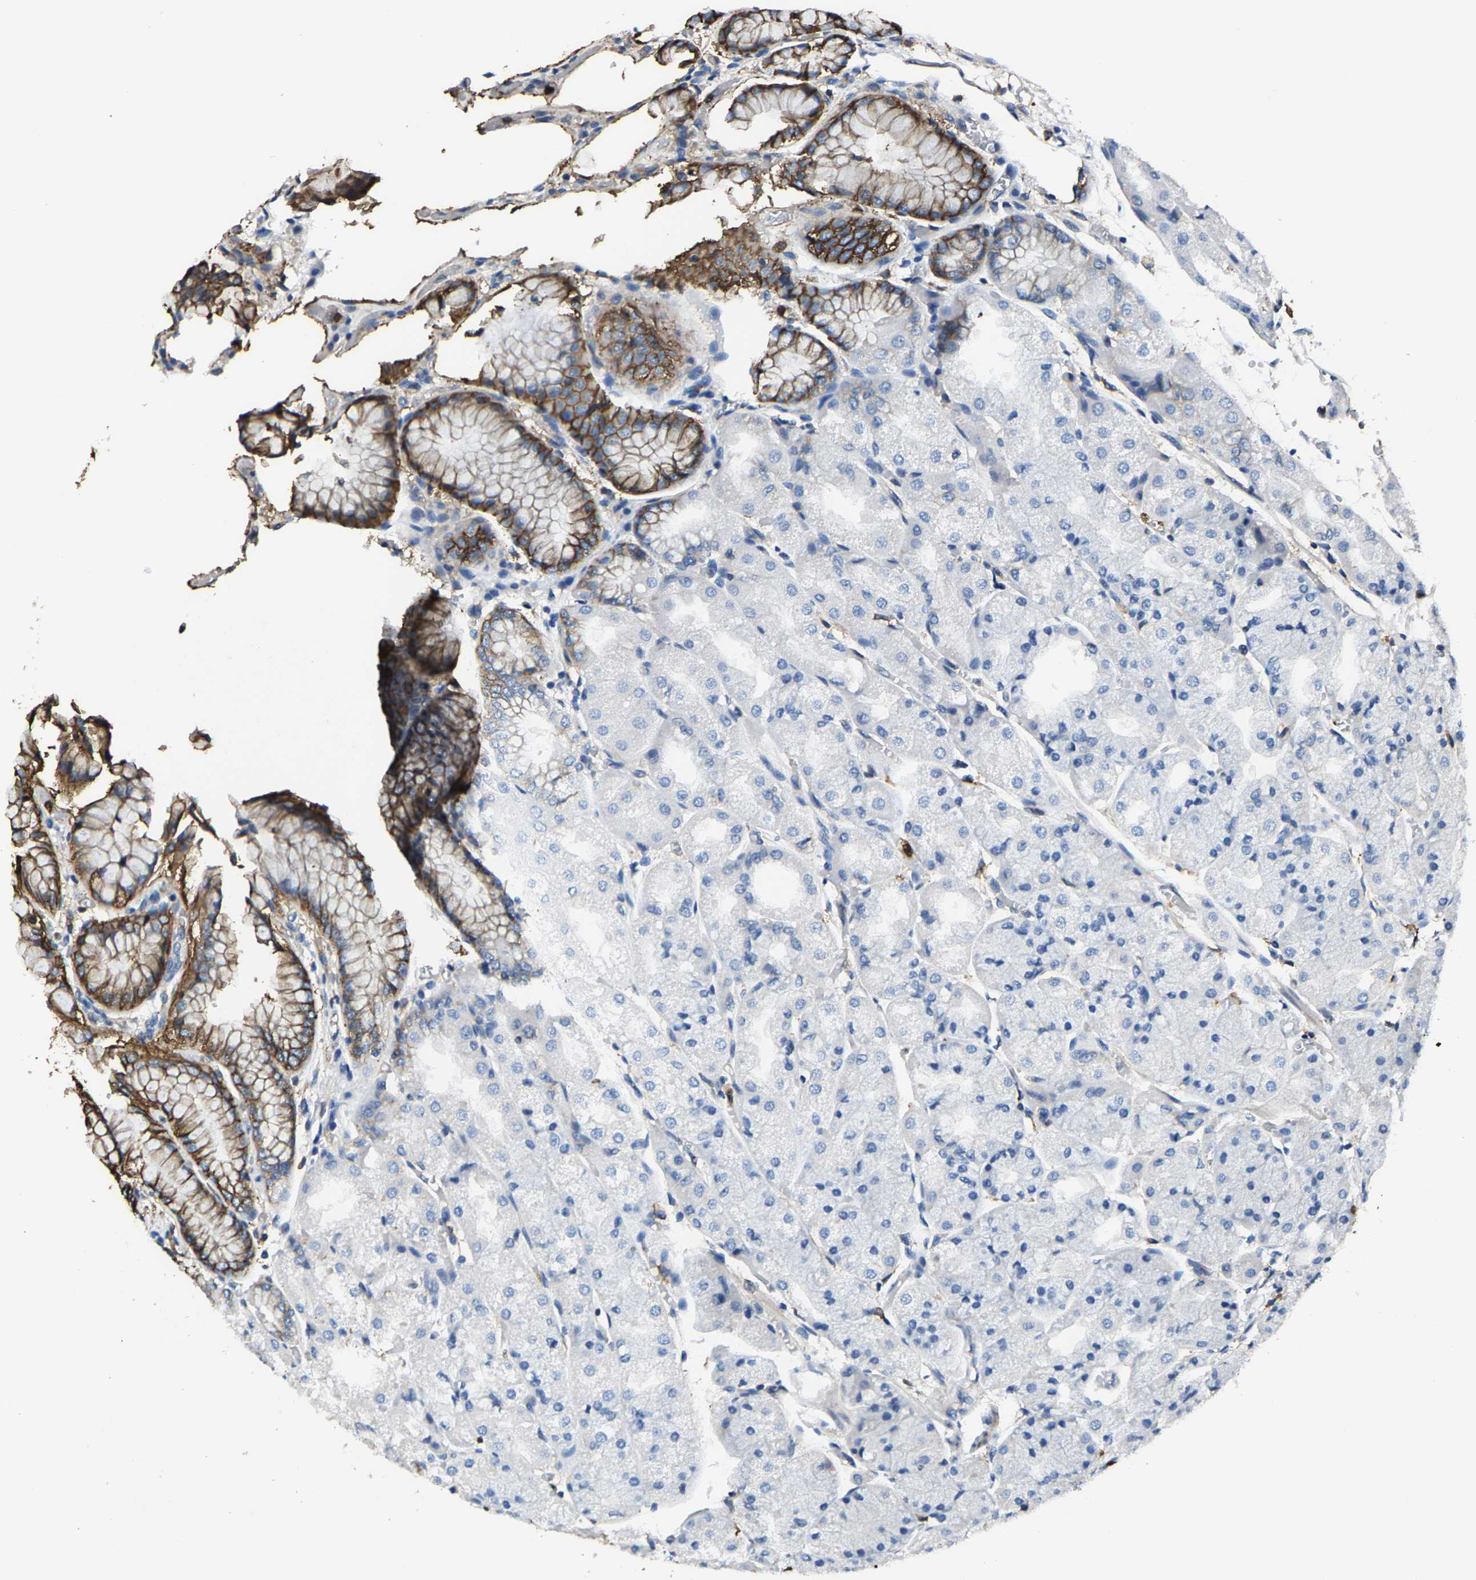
{"staining": {"intensity": "moderate", "quantity": "25%-75%", "location": "cytoplasmic/membranous"}, "tissue": "stomach", "cell_type": "Glandular cells", "image_type": "normal", "snomed": [{"axis": "morphology", "description": "Normal tissue, NOS"}, {"axis": "topography", "description": "Stomach, upper"}], "caption": "Stomach stained for a protein exhibits moderate cytoplasmic/membranous positivity in glandular cells.", "gene": "TRAF6", "patient": {"sex": "male", "age": 72}}